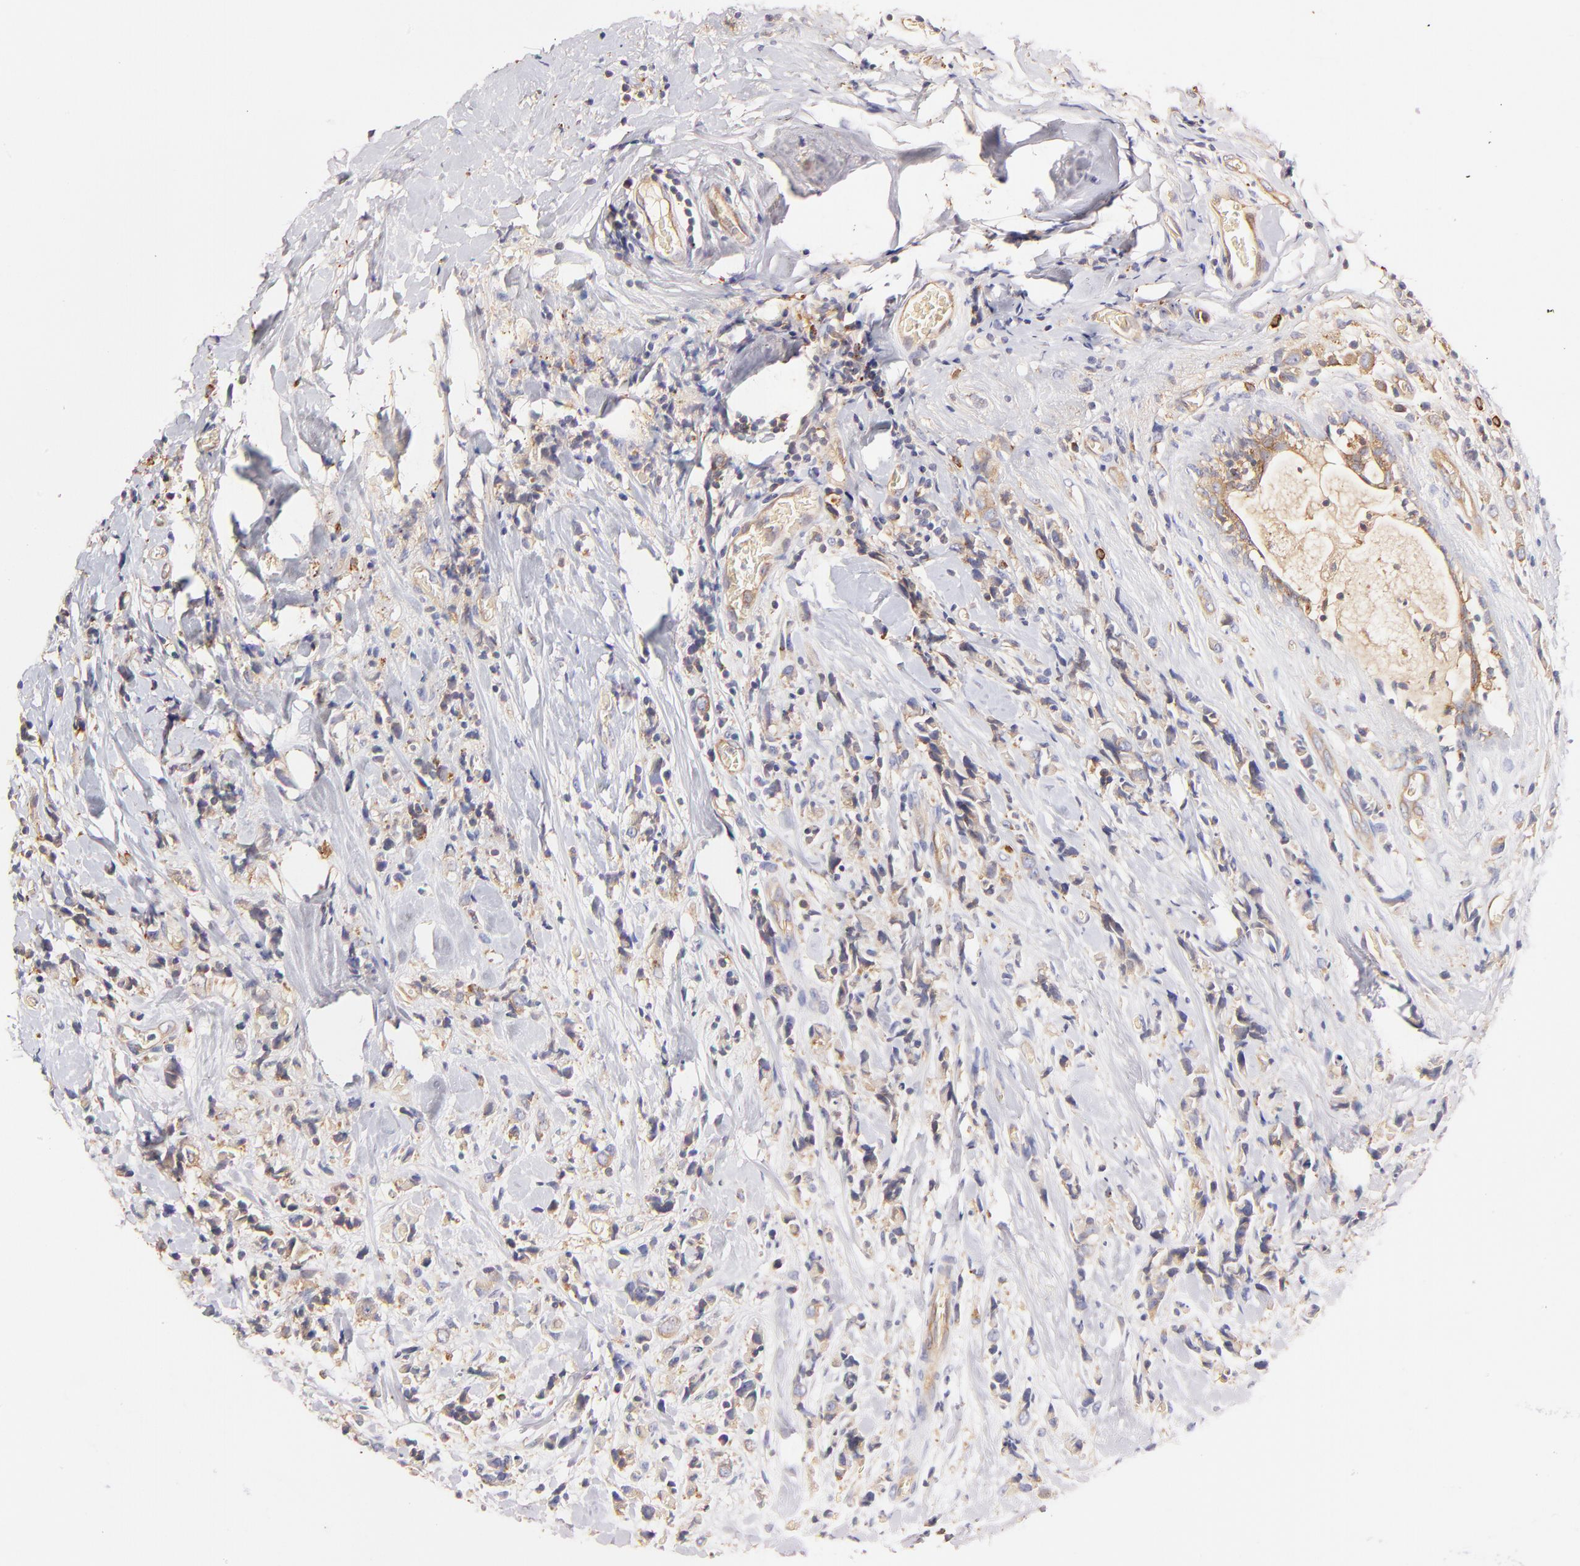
{"staining": {"intensity": "moderate", "quantity": ">75%", "location": "cytoplasmic/membranous"}, "tissue": "breast cancer", "cell_type": "Tumor cells", "image_type": "cancer", "snomed": [{"axis": "morphology", "description": "Lobular carcinoma"}, {"axis": "topography", "description": "Breast"}], "caption": "Immunohistochemistry micrograph of neoplastic tissue: lobular carcinoma (breast) stained using IHC demonstrates medium levels of moderate protein expression localized specifically in the cytoplasmic/membranous of tumor cells, appearing as a cytoplasmic/membranous brown color.", "gene": "CD2AP", "patient": {"sex": "female", "age": 57}}